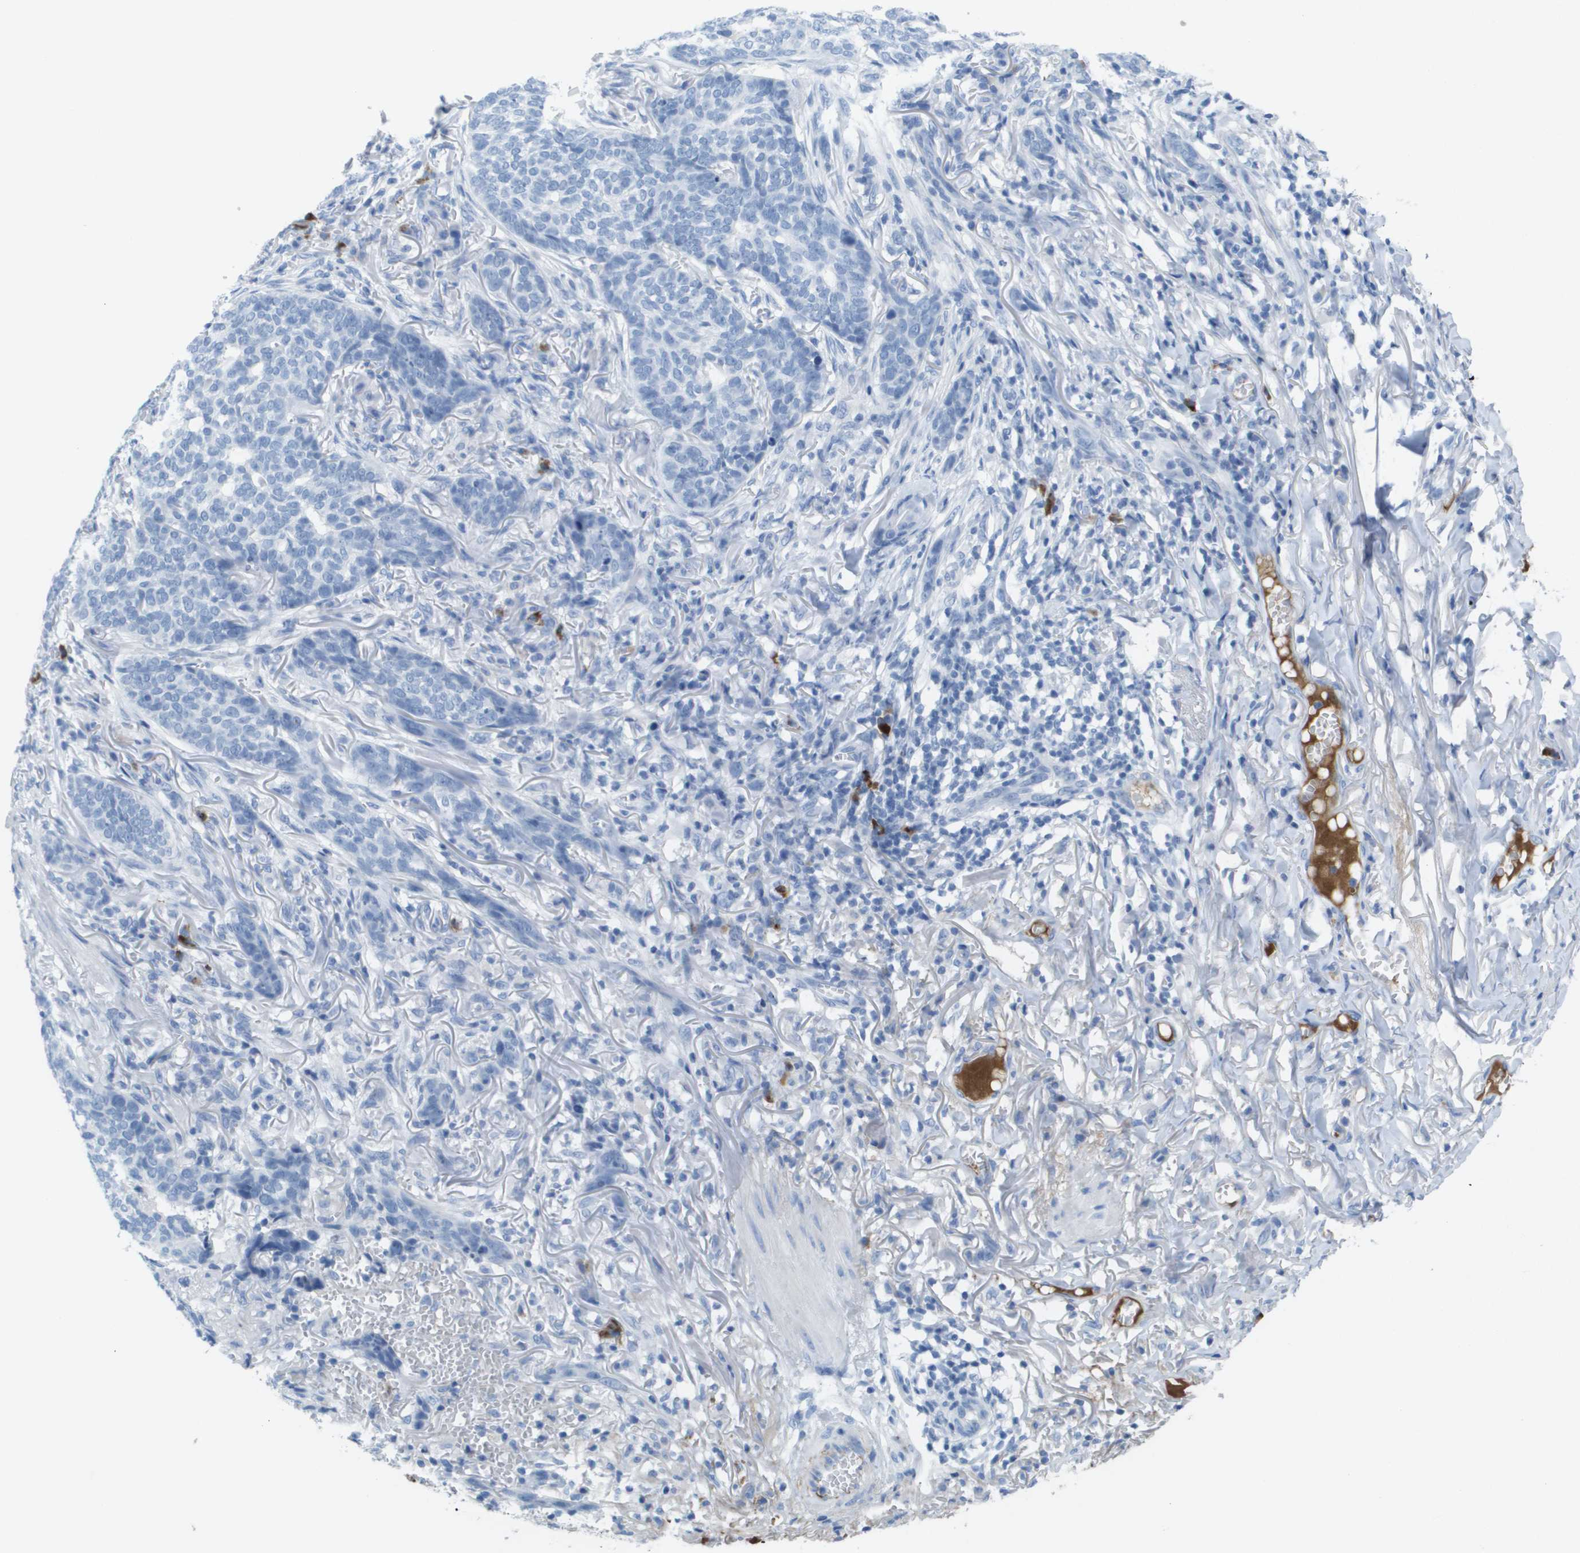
{"staining": {"intensity": "negative", "quantity": "none", "location": "none"}, "tissue": "skin cancer", "cell_type": "Tumor cells", "image_type": "cancer", "snomed": [{"axis": "morphology", "description": "Basal cell carcinoma"}, {"axis": "topography", "description": "Skin"}], "caption": "Protein analysis of skin cancer exhibits no significant staining in tumor cells. (Stains: DAB immunohistochemistry (IHC) with hematoxylin counter stain, Microscopy: brightfield microscopy at high magnification).", "gene": "GPR18", "patient": {"sex": "male", "age": 85}}